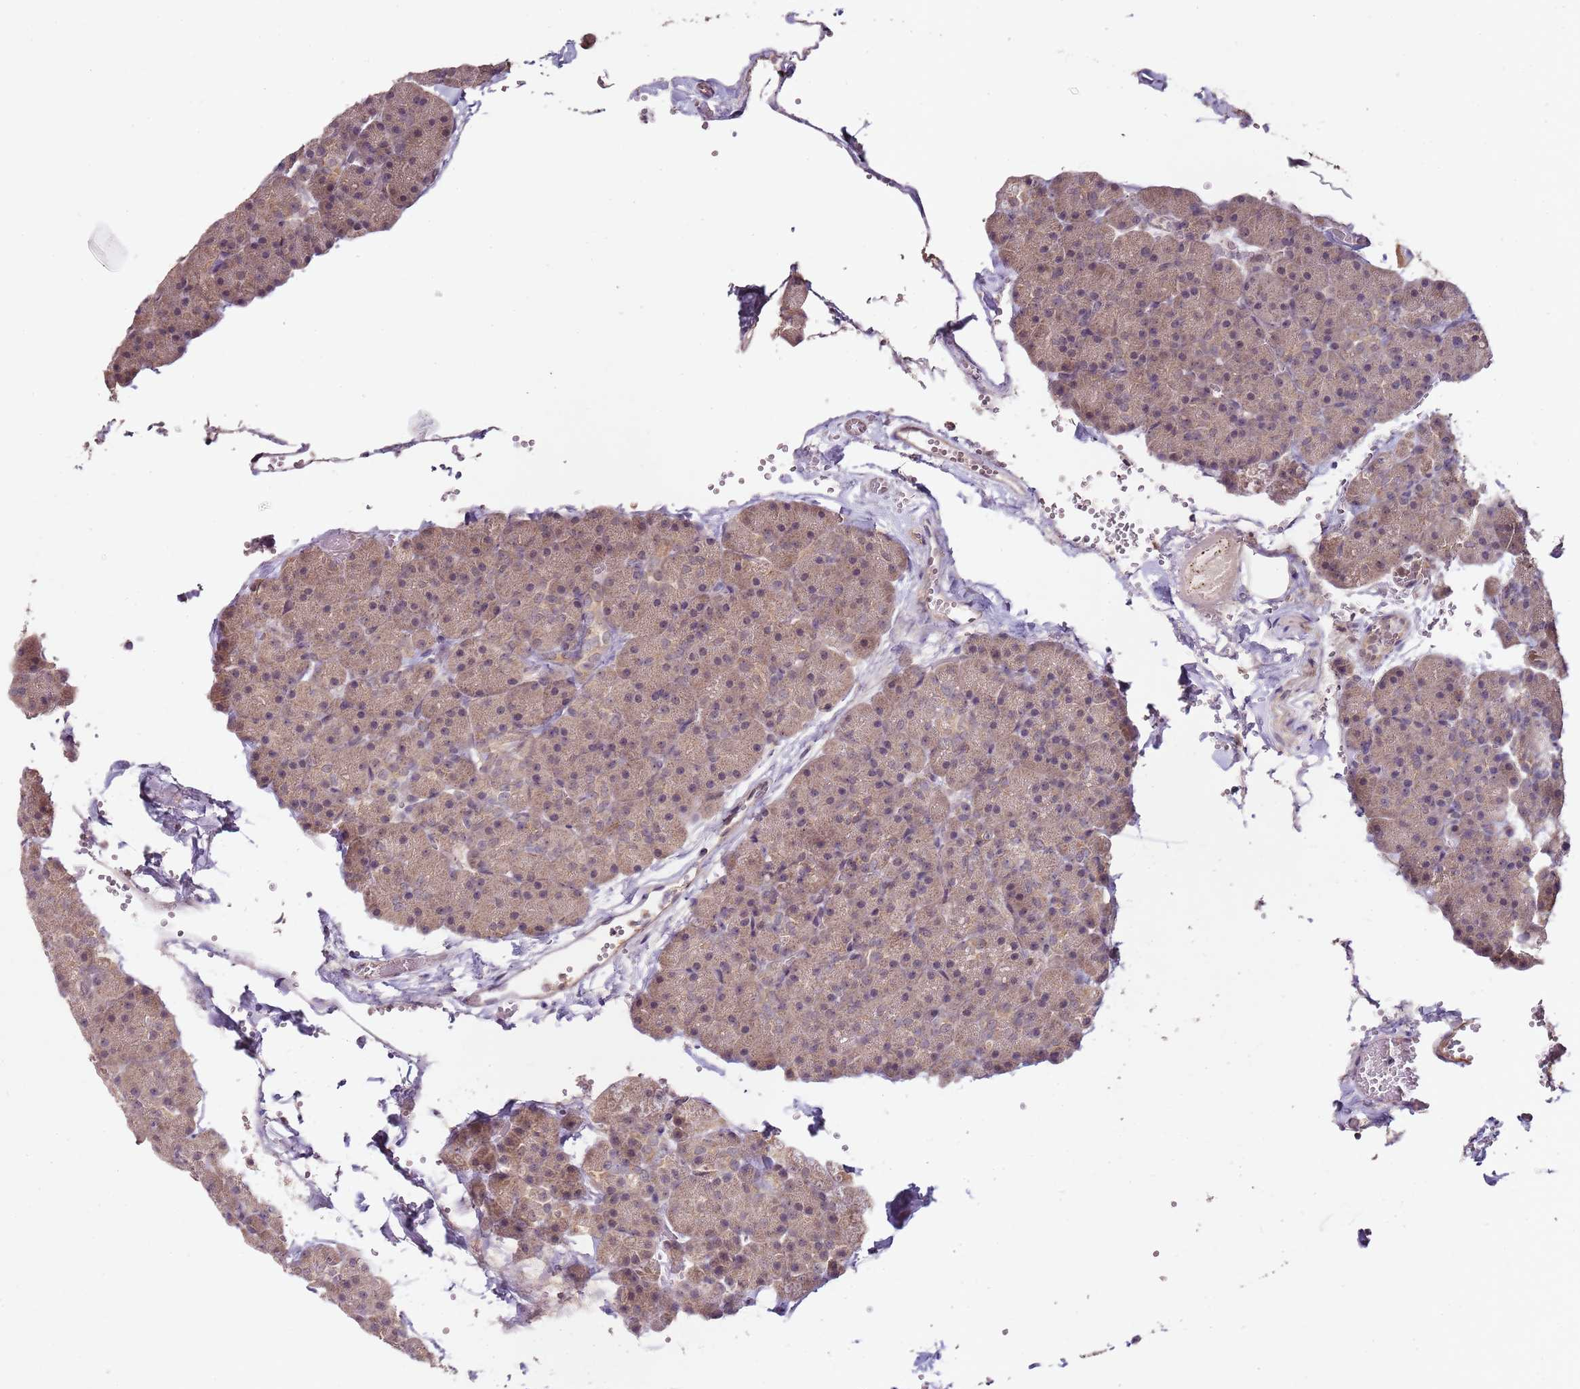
{"staining": {"intensity": "moderate", "quantity": ">75%", "location": "cytoplasmic/membranous,nuclear"}, "tissue": "pancreas", "cell_type": "Exocrine glandular cells", "image_type": "normal", "snomed": [{"axis": "morphology", "description": "Normal tissue, NOS"}, {"axis": "topography", "description": "Pancreas"}], "caption": "The photomicrograph displays immunohistochemical staining of benign pancreas. There is moderate cytoplasmic/membranous,nuclear staining is appreciated in approximately >75% of exocrine glandular cells.", "gene": "LIN37", "patient": {"sex": "male", "age": 36}}